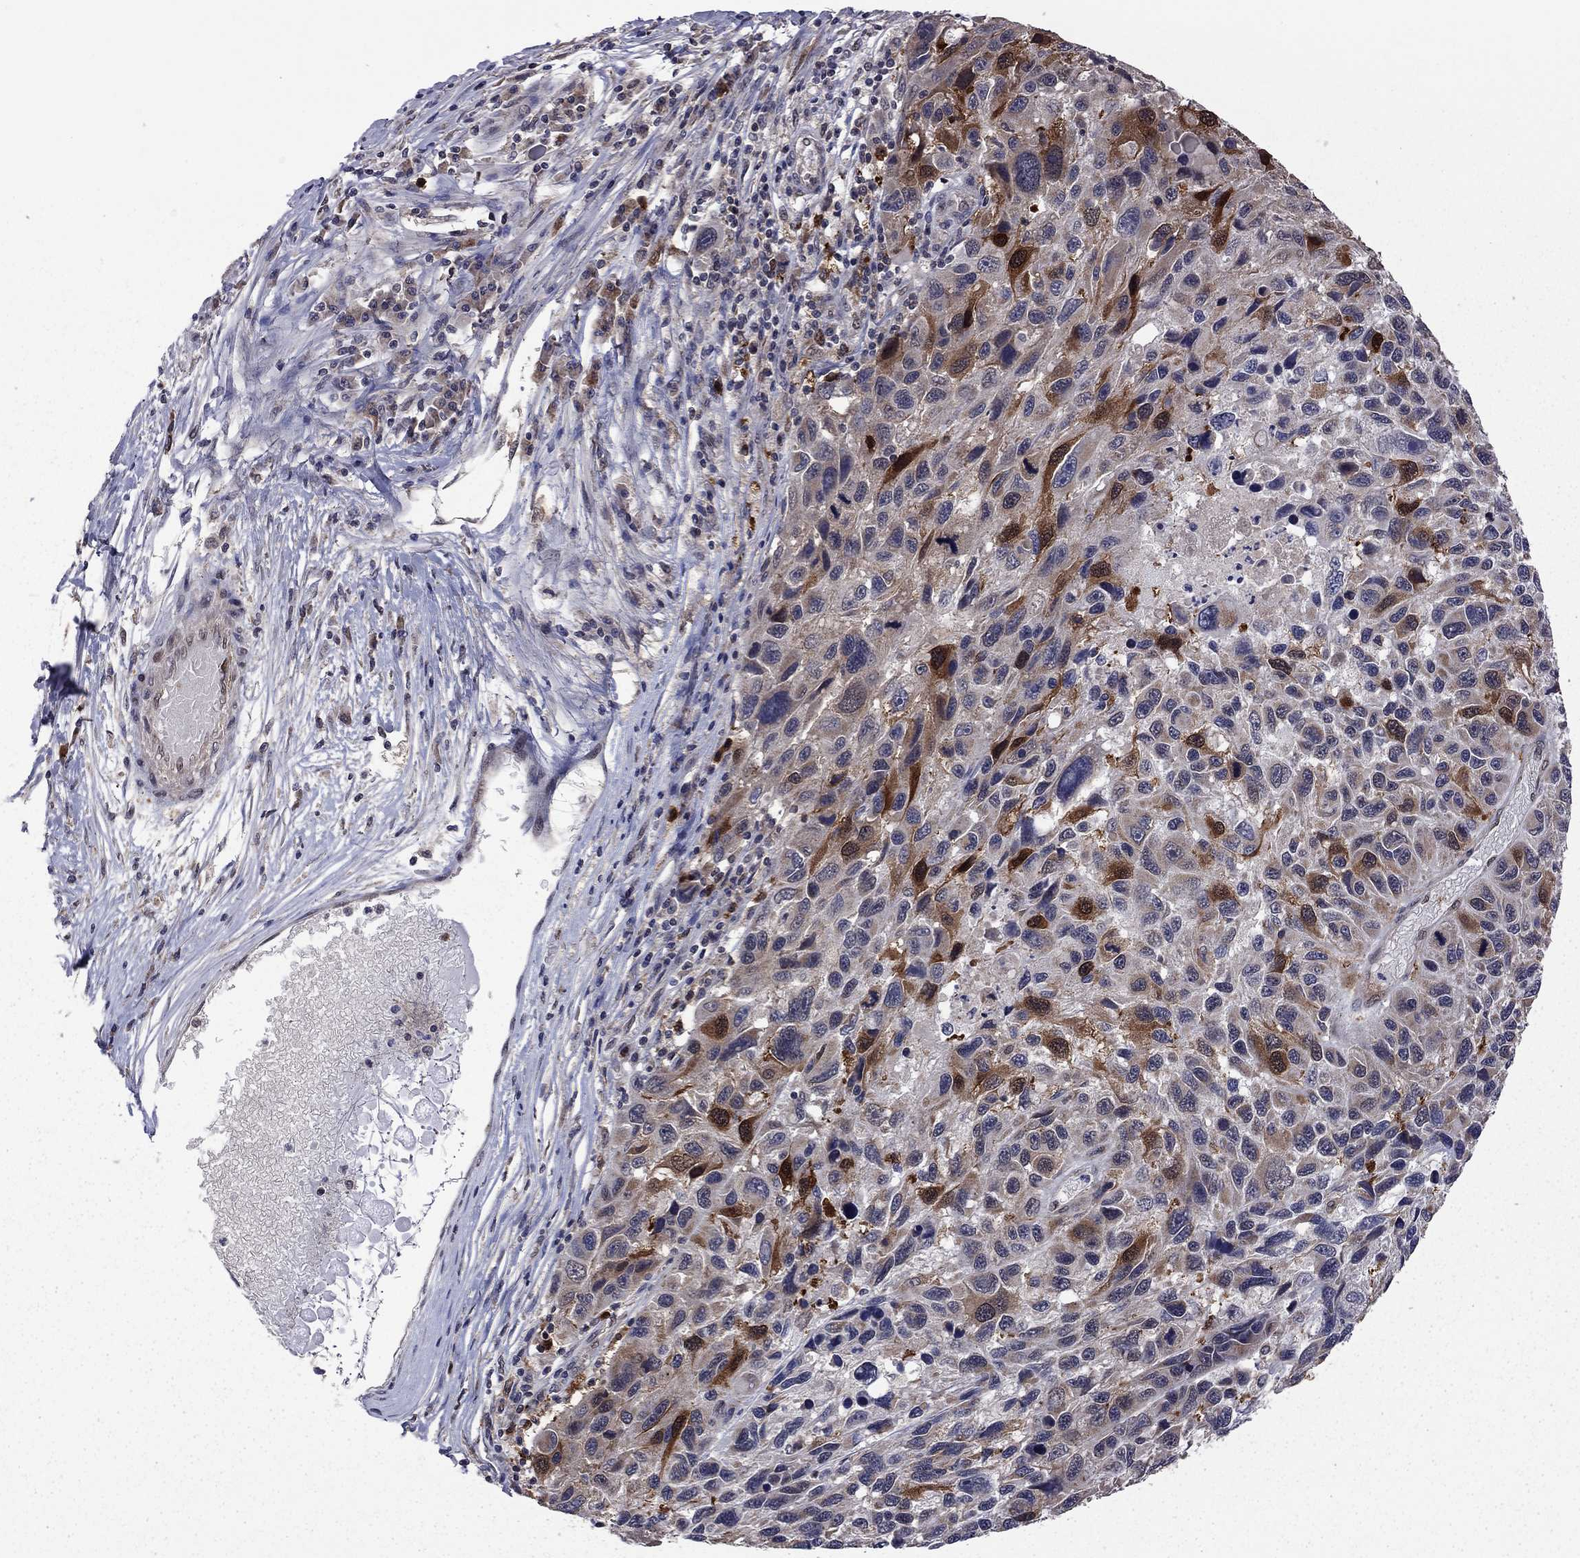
{"staining": {"intensity": "strong", "quantity": "<25%", "location": "cytoplasmic/membranous"}, "tissue": "melanoma", "cell_type": "Tumor cells", "image_type": "cancer", "snomed": [{"axis": "morphology", "description": "Malignant melanoma, NOS"}, {"axis": "topography", "description": "Skin"}], "caption": "Malignant melanoma was stained to show a protein in brown. There is medium levels of strong cytoplasmic/membranous staining in approximately <25% of tumor cells.", "gene": "GPAA1", "patient": {"sex": "male", "age": 53}}